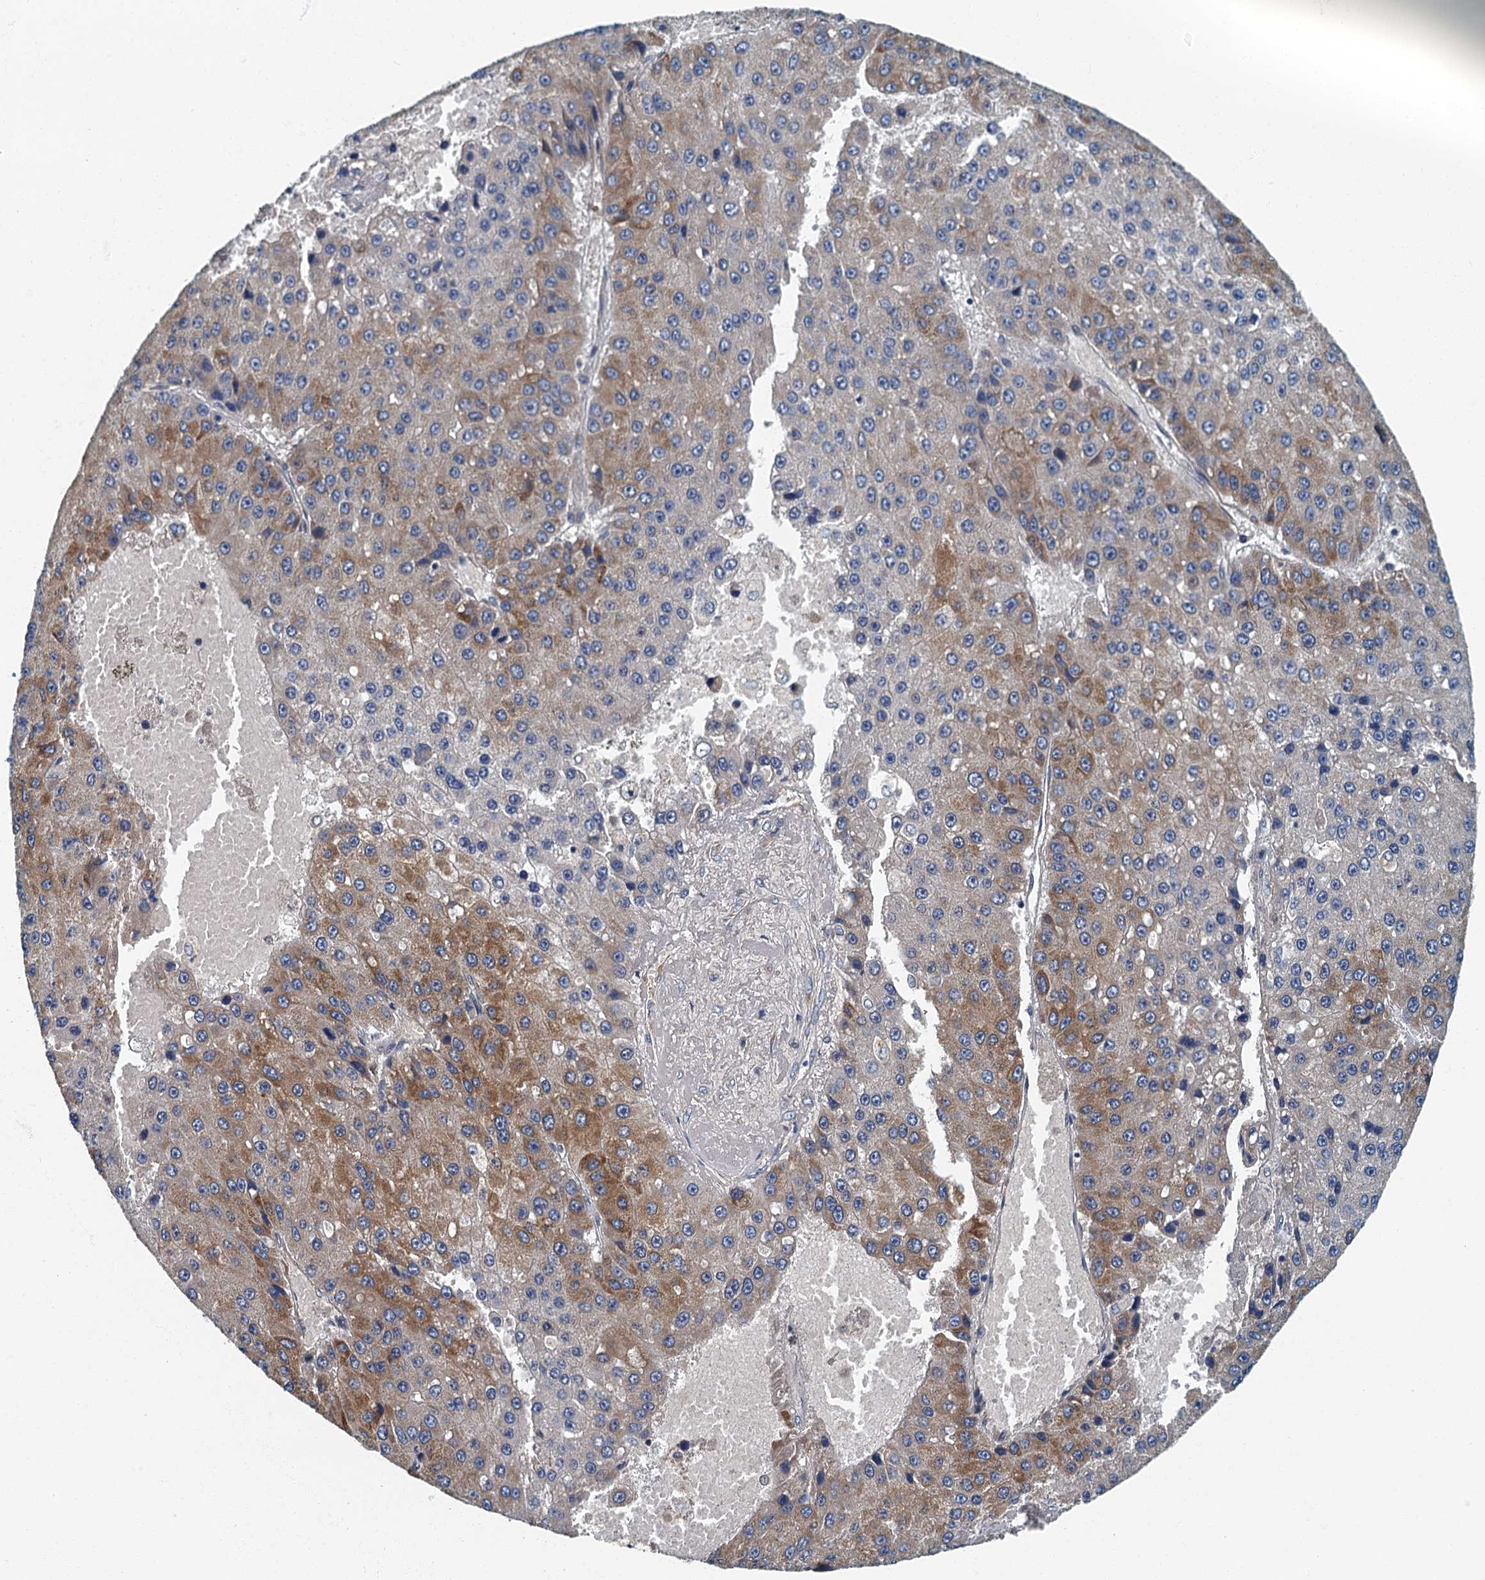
{"staining": {"intensity": "moderate", "quantity": "25%-75%", "location": "cytoplasmic/membranous"}, "tissue": "liver cancer", "cell_type": "Tumor cells", "image_type": "cancer", "snomed": [{"axis": "morphology", "description": "Carcinoma, Hepatocellular, NOS"}, {"axis": "topography", "description": "Liver"}], "caption": "Liver cancer (hepatocellular carcinoma) stained with immunohistochemistry shows moderate cytoplasmic/membranous expression in approximately 25%-75% of tumor cells. The staining was performed using DAB, with brown indicating positive protein expression. Nuclei are stained blue with hematoxylin.", "gene": "DDX49", "patient": {"sex": "female", "age": 73}}